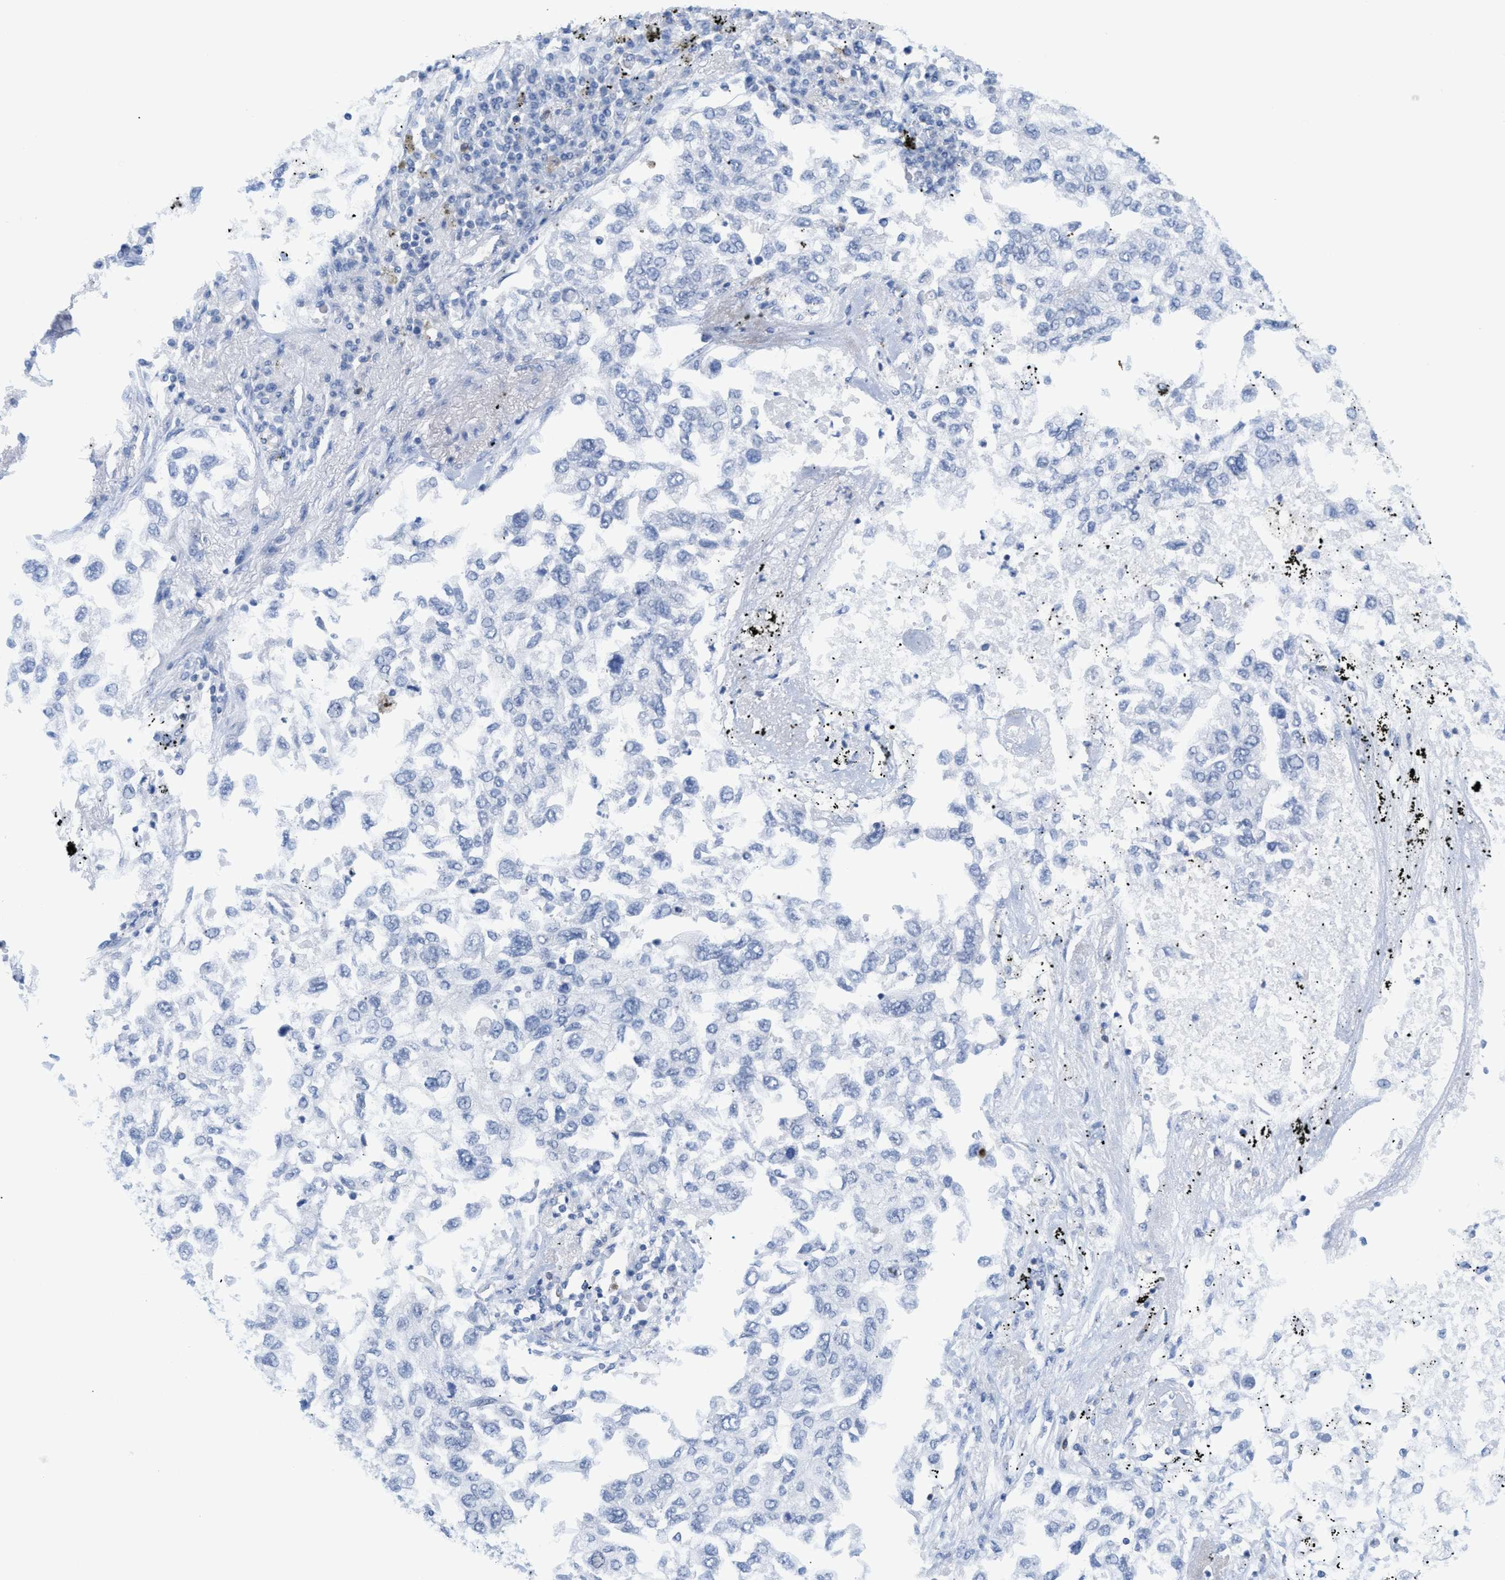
{"staining": {"intensity": "negative", "quantity": "none", "location": "none"}, "tissue": "lung cancer", "cell_type": "Tumor cells", "image_type": "cancer", "snomed": [{"axis": "morphology", "description": "Inflammation, NOS"}, {"axis": "morphology", "description": "Adenocarcinoma, NOS"}, {"axis": "topography", "description": "Lung"}], "caption": "This is an IHC histopathology image of human lung adenocarcinoma. There is no expression in tumor cells.", "gene": "IL16", "patient": {"sex": "male", "age": 63}}